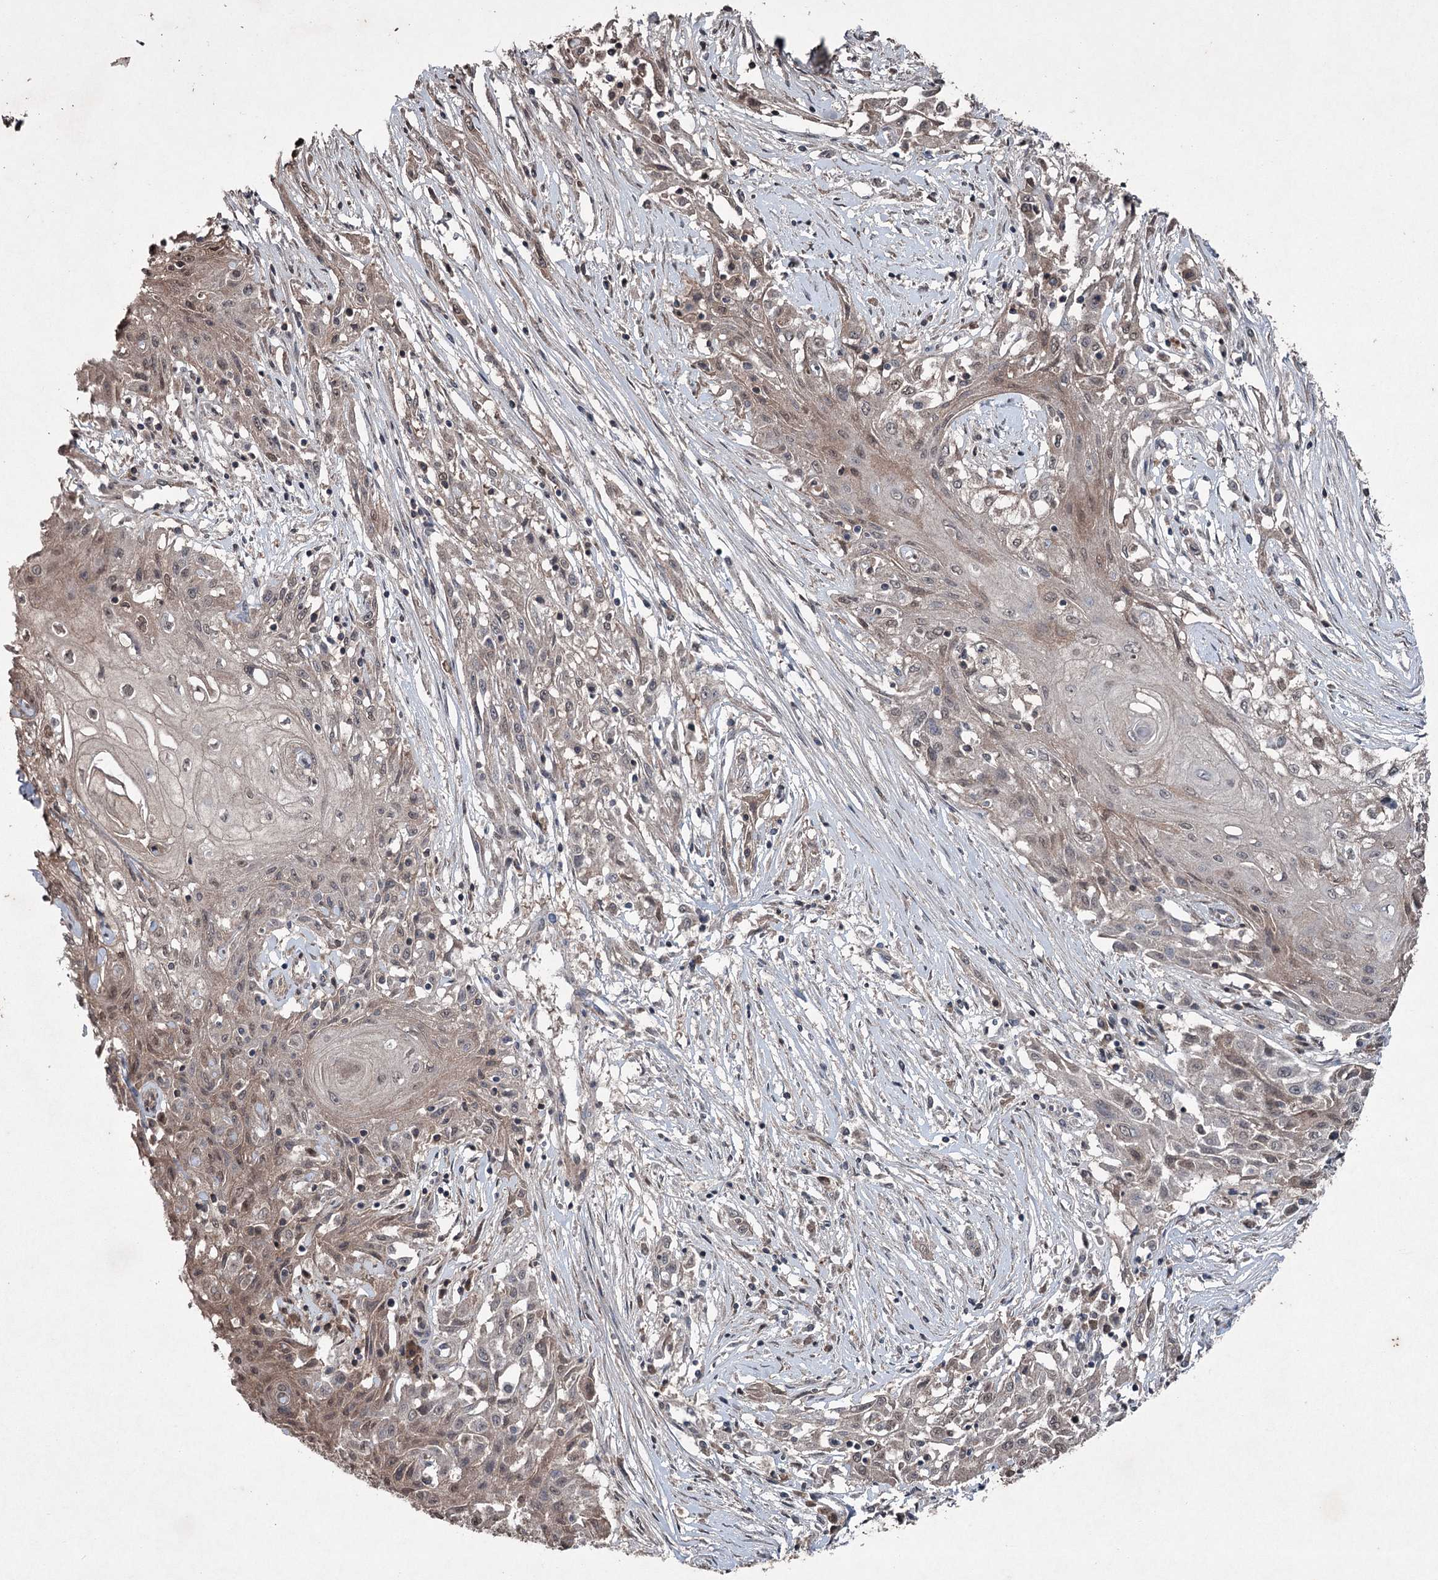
{"staining": {"intensity": "moderate", "quantity": "25%-75%", "location": "cytoplasmic/membranous,nuclear"}, "tissue": "skin cancer", "cell_type": "Tumor cells", "image_type": "cancer", "snomed": [{"axis": "morphology", "description": "Squamous cell carcinoma, NOS"}, {"axis": "morphology", "description": "Squamous cell carcinoma, metastatic, NOS"}, {"axis": "topography", "description": "Skin"}, {"axis": "topography", "description": "Lymph node"}], "caption": "Approximately 25%-75% of tumor cells in skin cancer reveal moderate cytoplasmic/membranous and nuclear protein staining as visualized by brown immunohistochemical staining.", "gene": "PGLYRP2", "patient": {"sex": "male", "age": 75}}